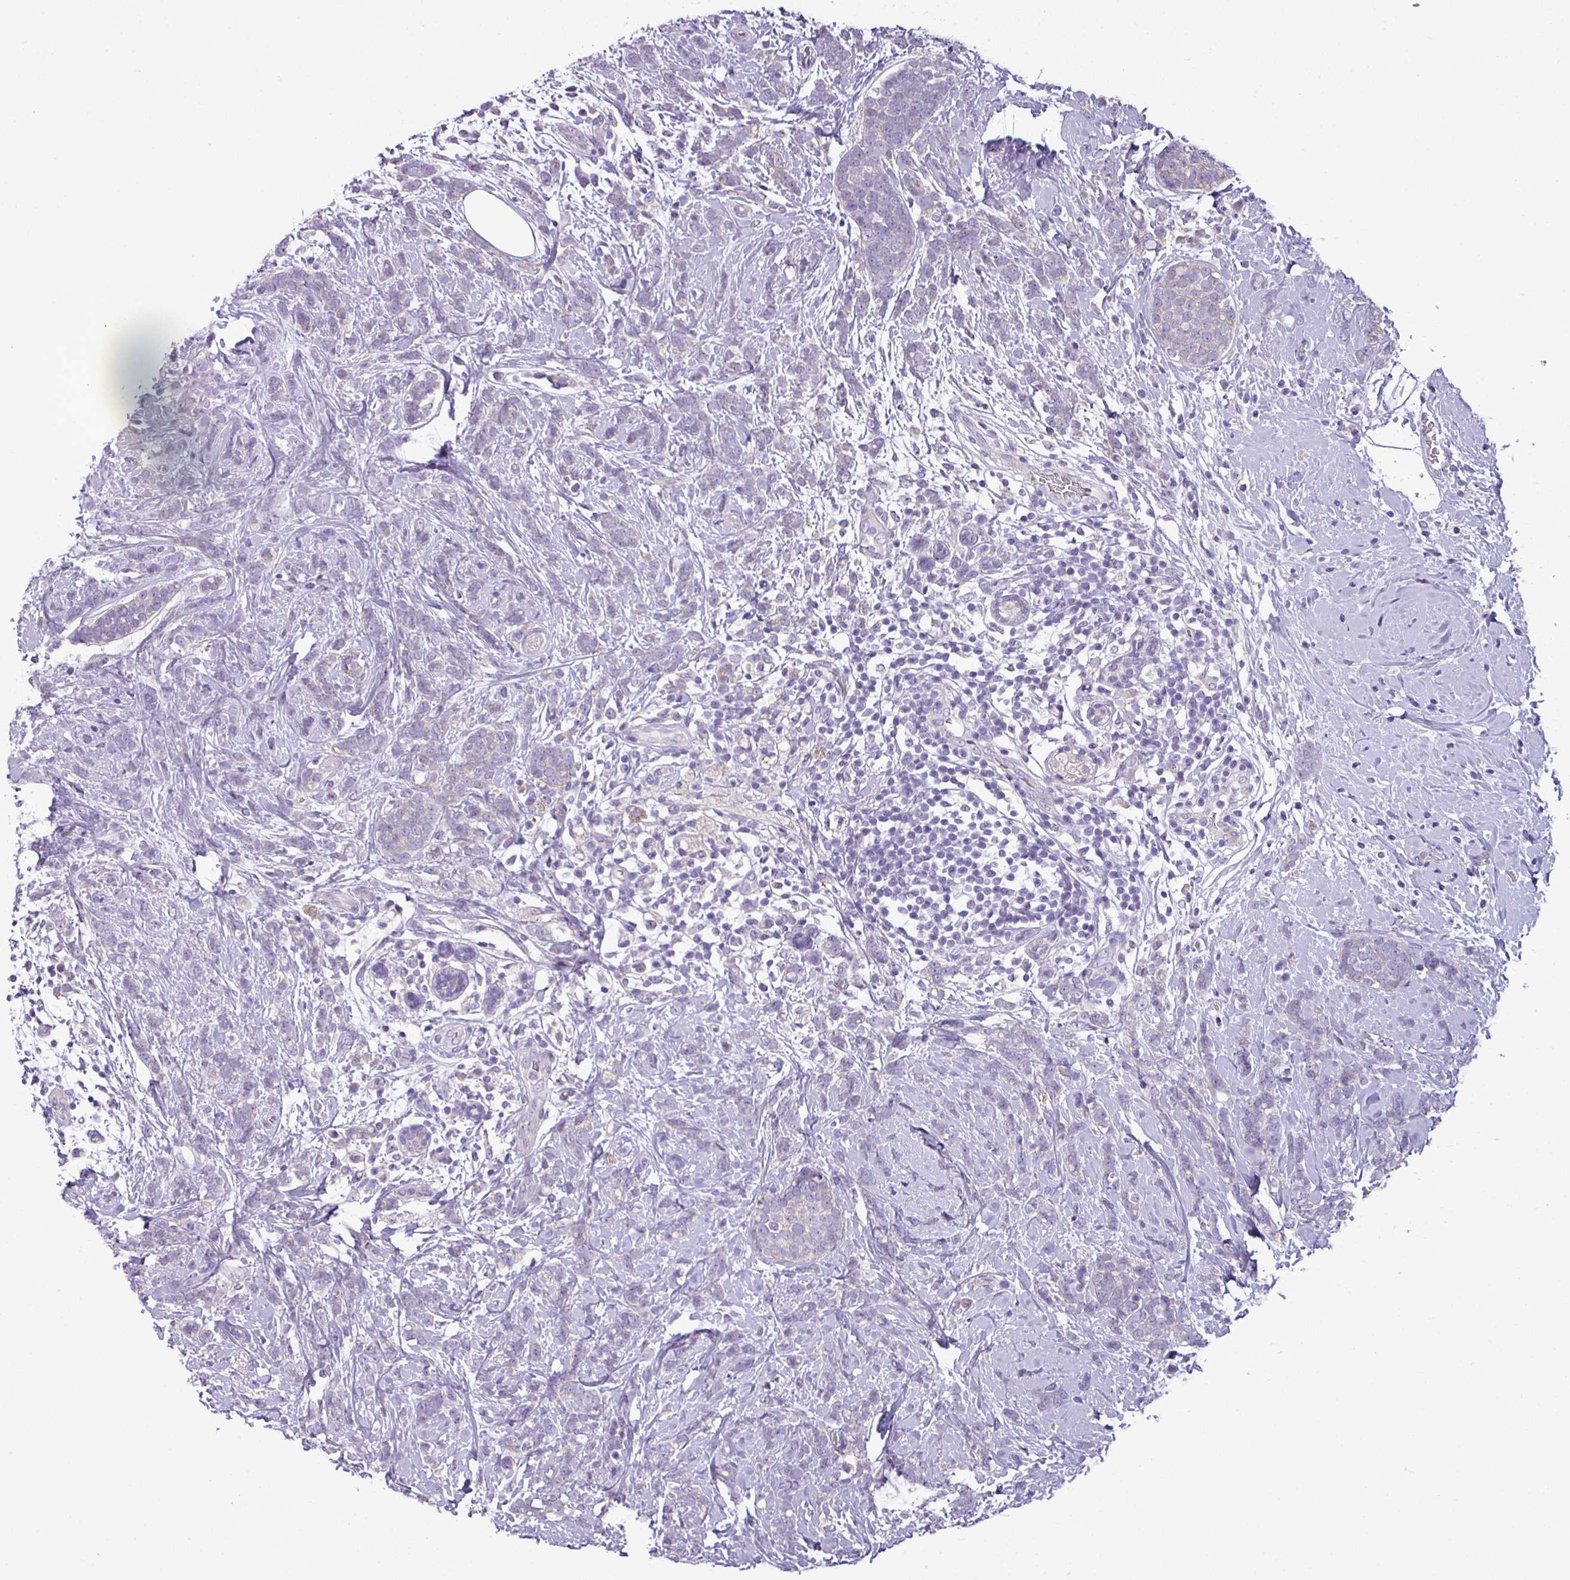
{"staining": {"intensity": "negative", "quantity": "none", "location": "none"}, "tissue": "breast cancer", "cell_type": "Tumor cells", "image_type": "cancer", "snomed": [{"axis": "morphology", "description": "Lobular carcinoma"}, {"axis": "topography", "description": "Breast"}], "caption": "An immunohistochemistry micrograph of breast lobular carcinoma is shown. There is no staining in tumor cells of breast lobular carcinoma. The staining was performed using DAB to visualize the protein expression in brown, while the nuclei were stained in blue with hematoxylin (Magnification: 20x).", "gene": "TOR1AIP2", "patient": {"sex": "female", "age": 58}}